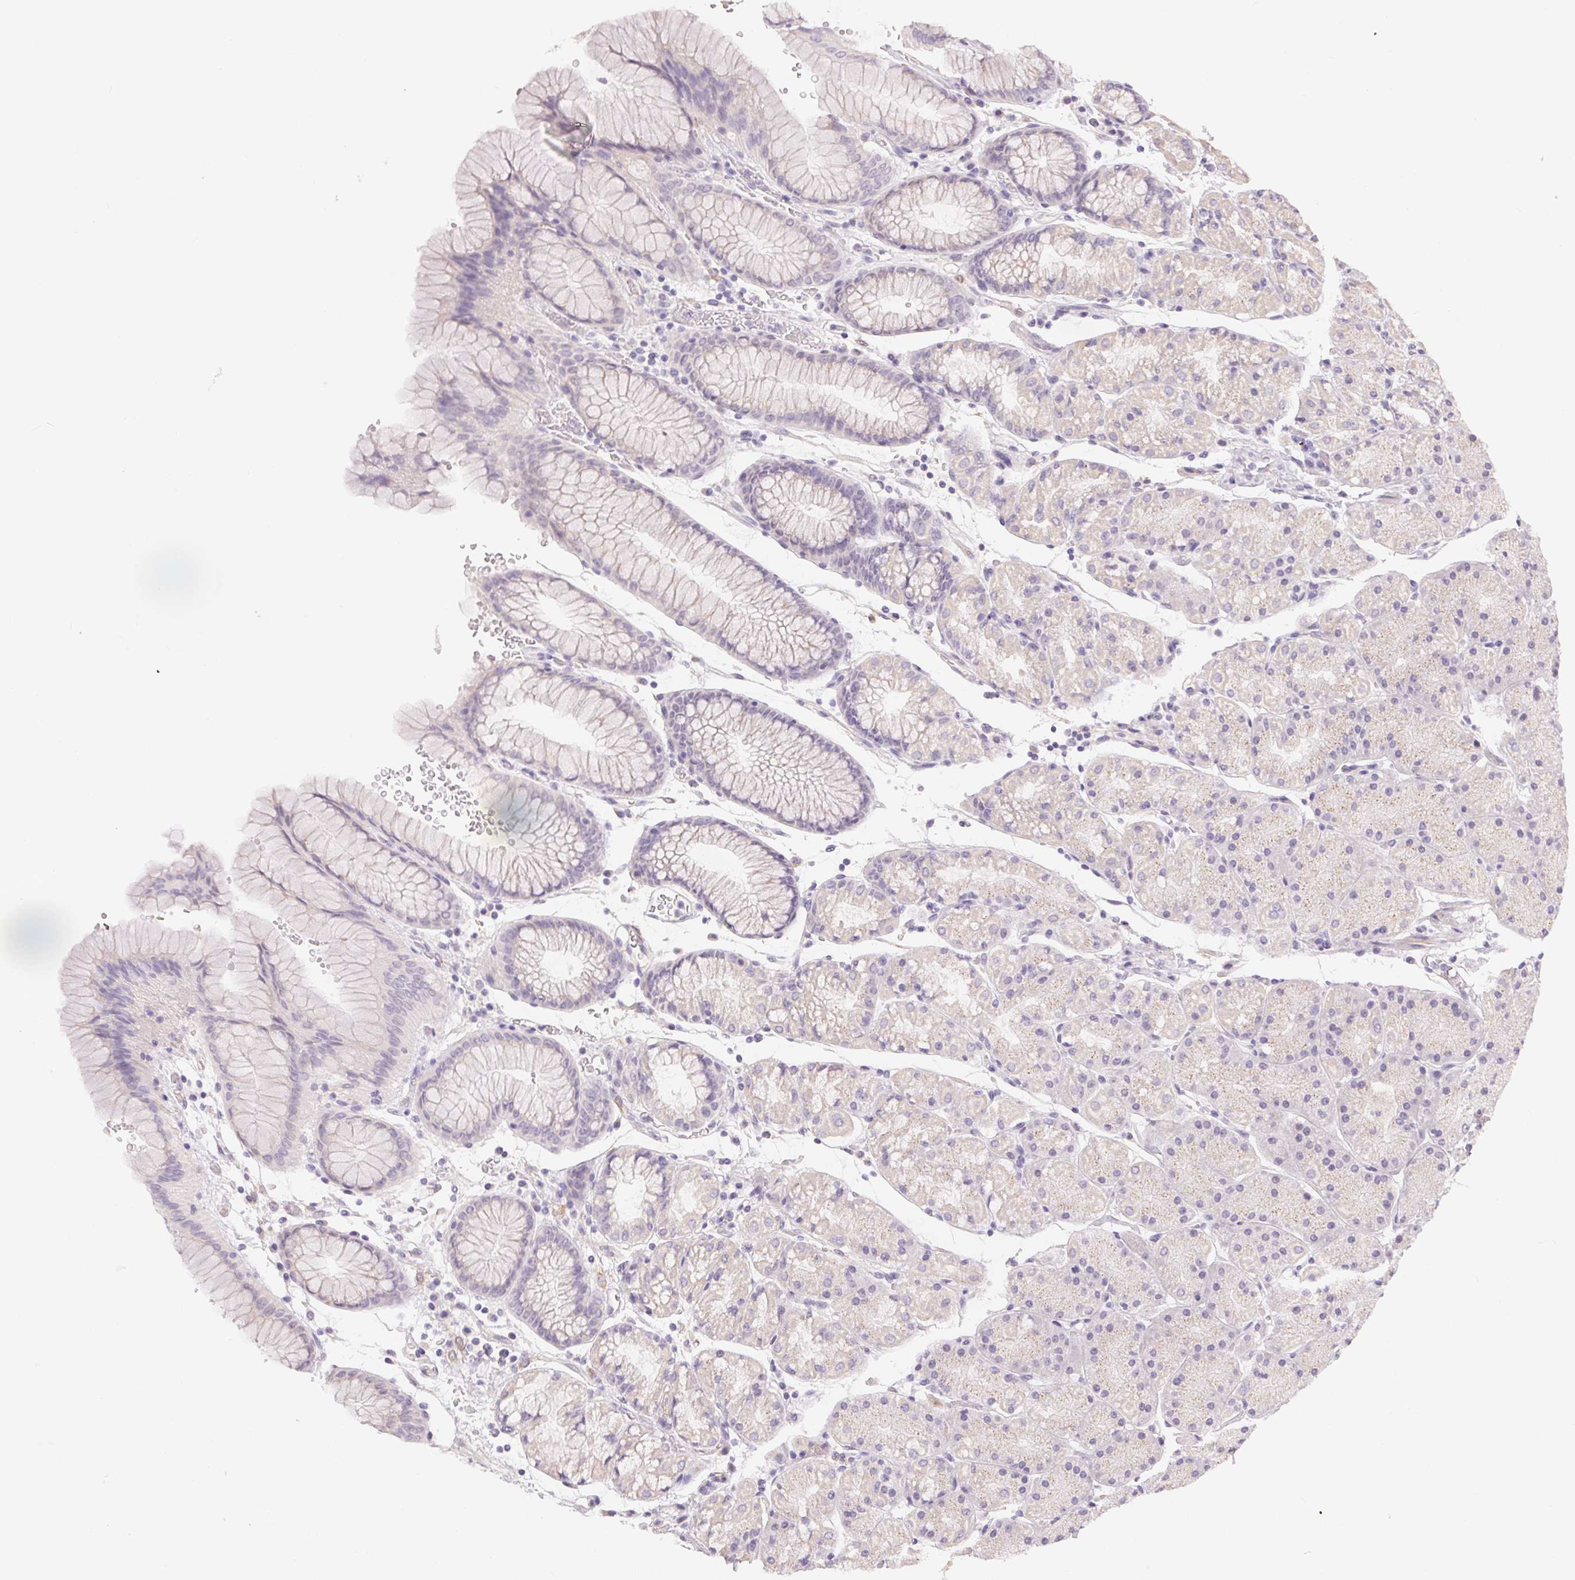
{"staining": {"intensity": "weak", "quantity": "<25%", "location": "cytoplasmic/membranous"}, "tissue": "stomach", "cell_type": "Glandular cells", "image_type": "normal", "snomed": [{"axis": "morphology", "description": "Normal tissue, NOS"}, {"axis": "topography", "description": "Stomach, upper"}, {"axis": "topography", "description": "Stomach"}], "caption": "Immunohistochemistry (IHC) image of normal stomach stained for a protein (brown), which reveals no expression in glandular cells.", "gene": "MIOX", "patient": {"sex": "male", "age": 76}}